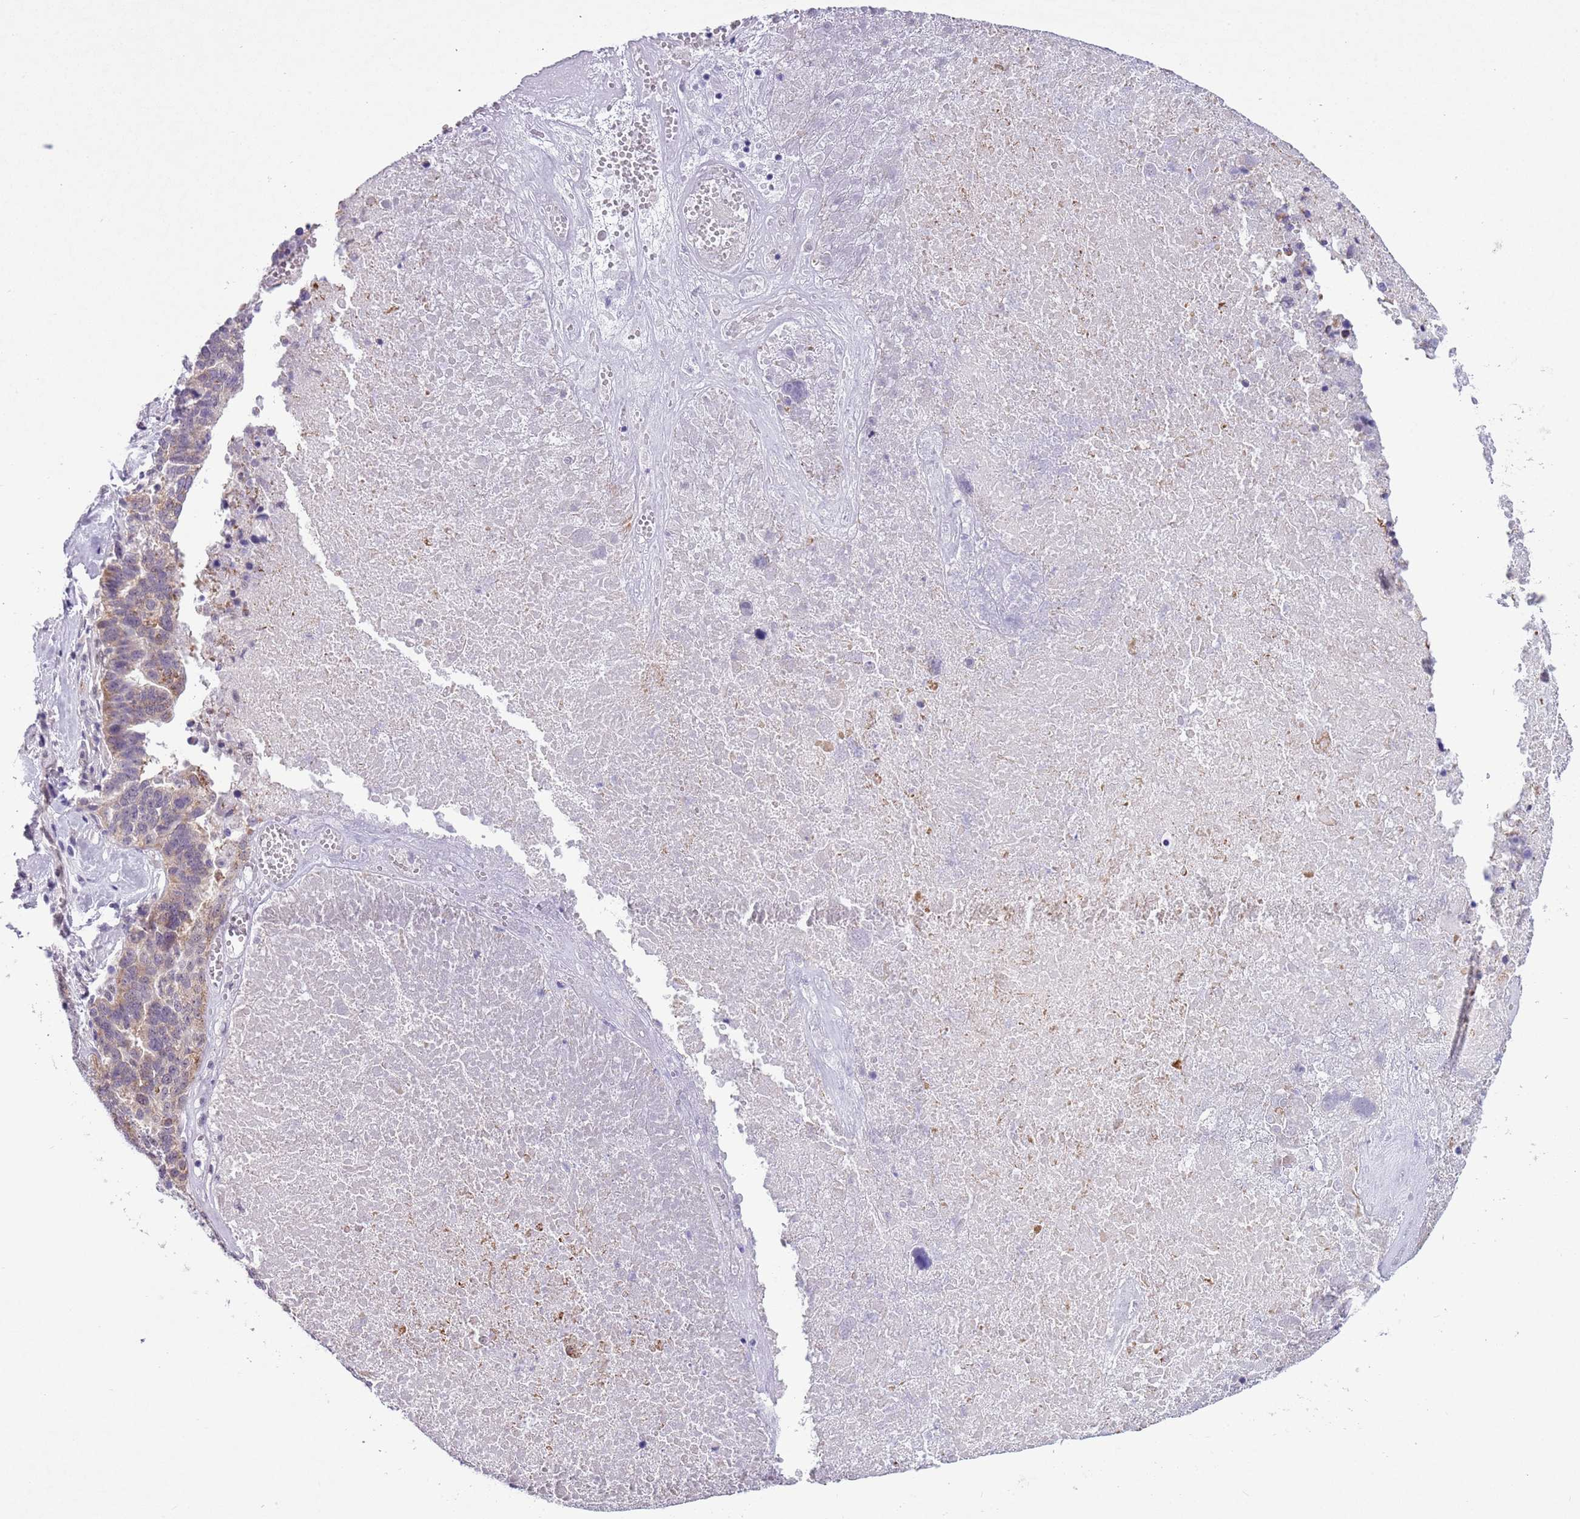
{"staining": {"intensity": "weak", "quantity": "<25%", "location": "cytoplasmic/membranous"}, "tissue": "ovarian cancer", "cell_type": "Tumor cells", "image_type": "cancer", "snomed": [{"axis": "morphology", "description": "Cystadenocarcinoma, serous, NOS"}, {"axis": "topography", "description": "Ovary"}], "caption": "A micrograph of ovarian serous cystadenocarcinoma stained for a protein reveals no brown staining in tumor cells. The staining is performed using DAB (3,3'-diaminobenzidine) brown chromogen with nuclei counter-stained in using hematoxylin.", "gene": "FAM120C", "patient": {"sex": "female", "age": 59}}